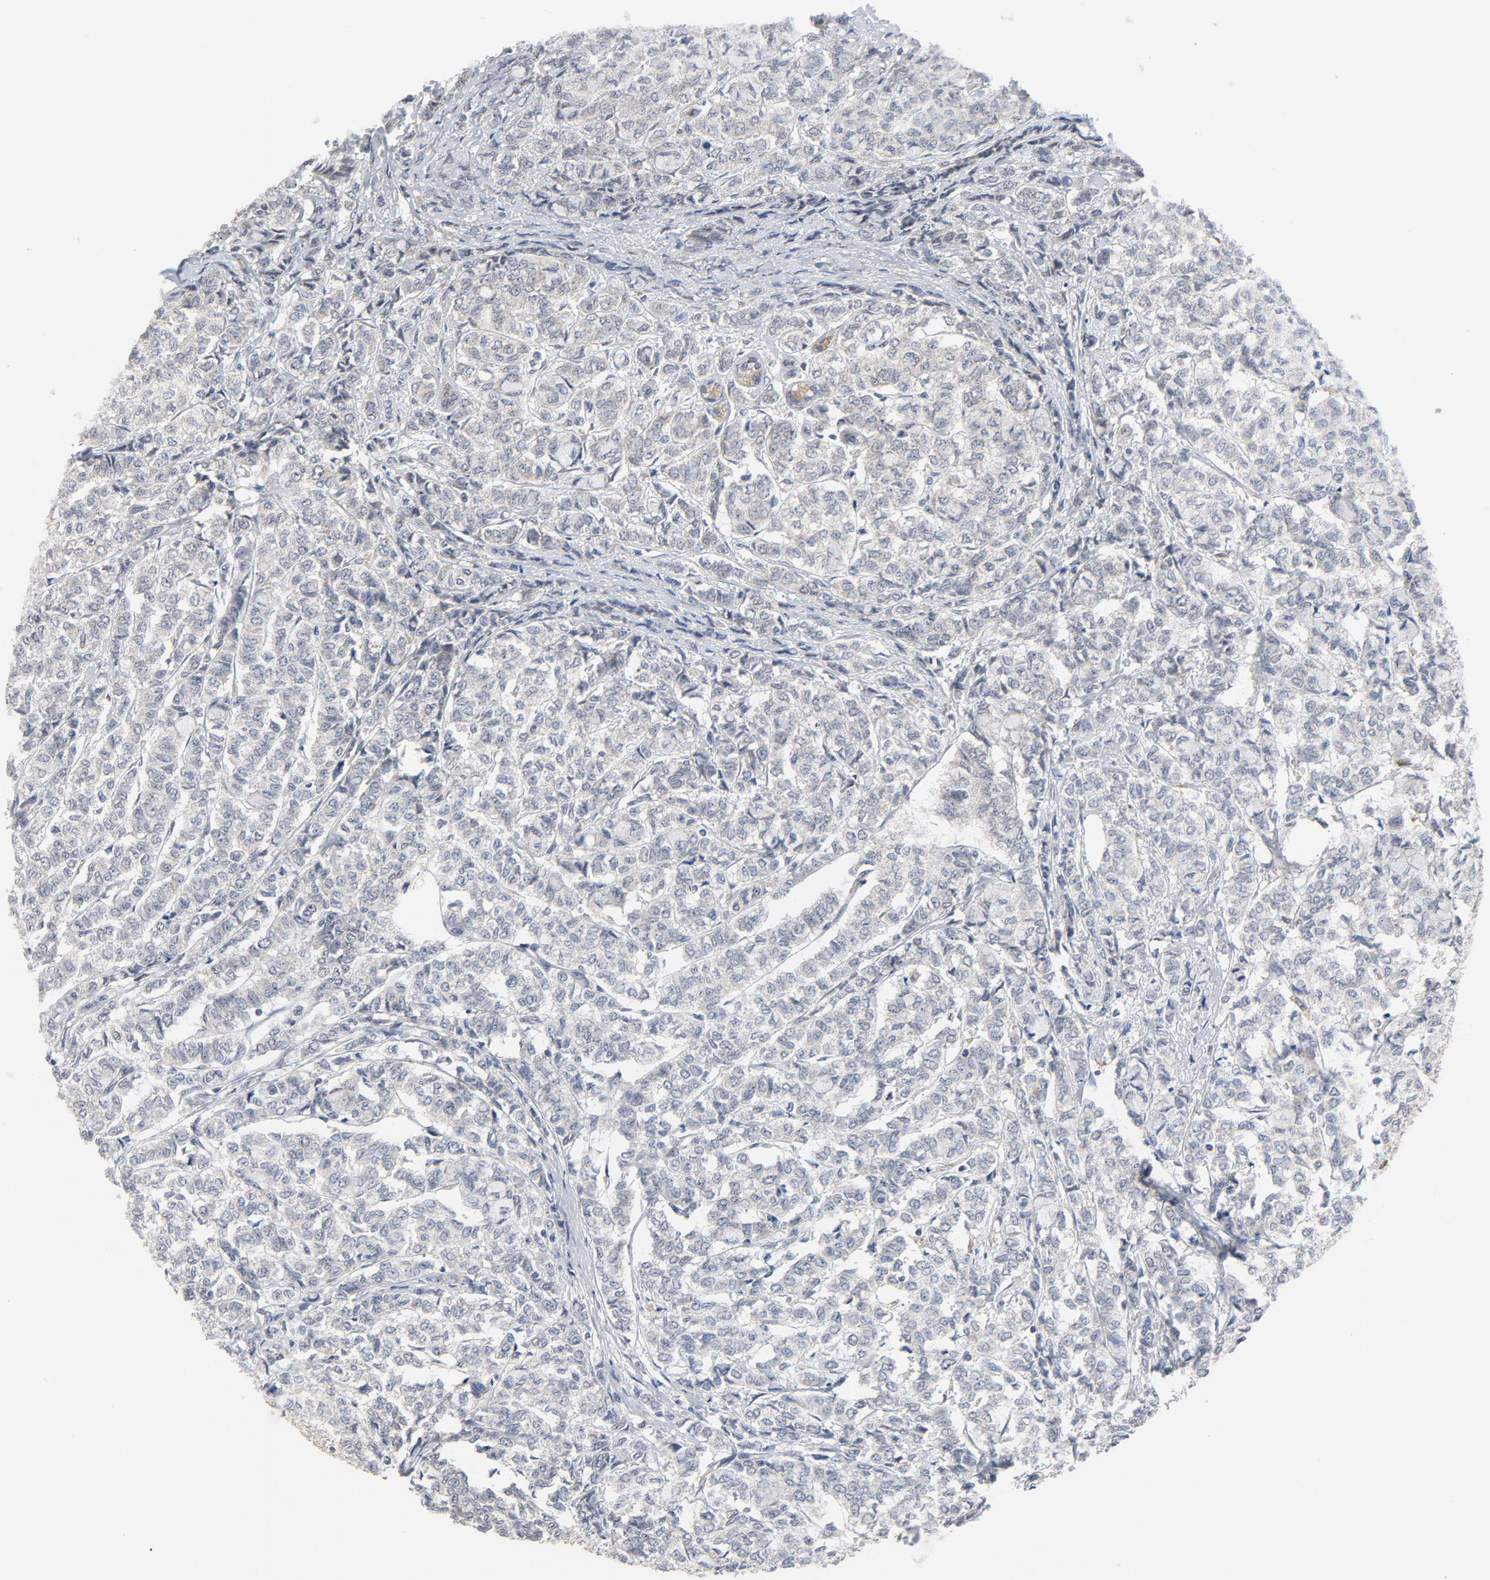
{"staining": {"intensity": "negative", "quantity": "none", "location": "none"}, "tissue": "breast cancer", "cell_type": "Tumor cells", "image_type": "cancer", "snomed": [{"axis": "morphology", "description": "Lobular carcinoma"}, {"axis": "topography", "description": "Breast"}], "caption": "A high-resolution image shows immunohistochemistry (IHC) staining of breast cancer, which exhibits no significant positivity in tumor cells. Nuclei are stained in blue.", "gene": "C14orf119", "patient": {"sex": "female", "age": 60}}